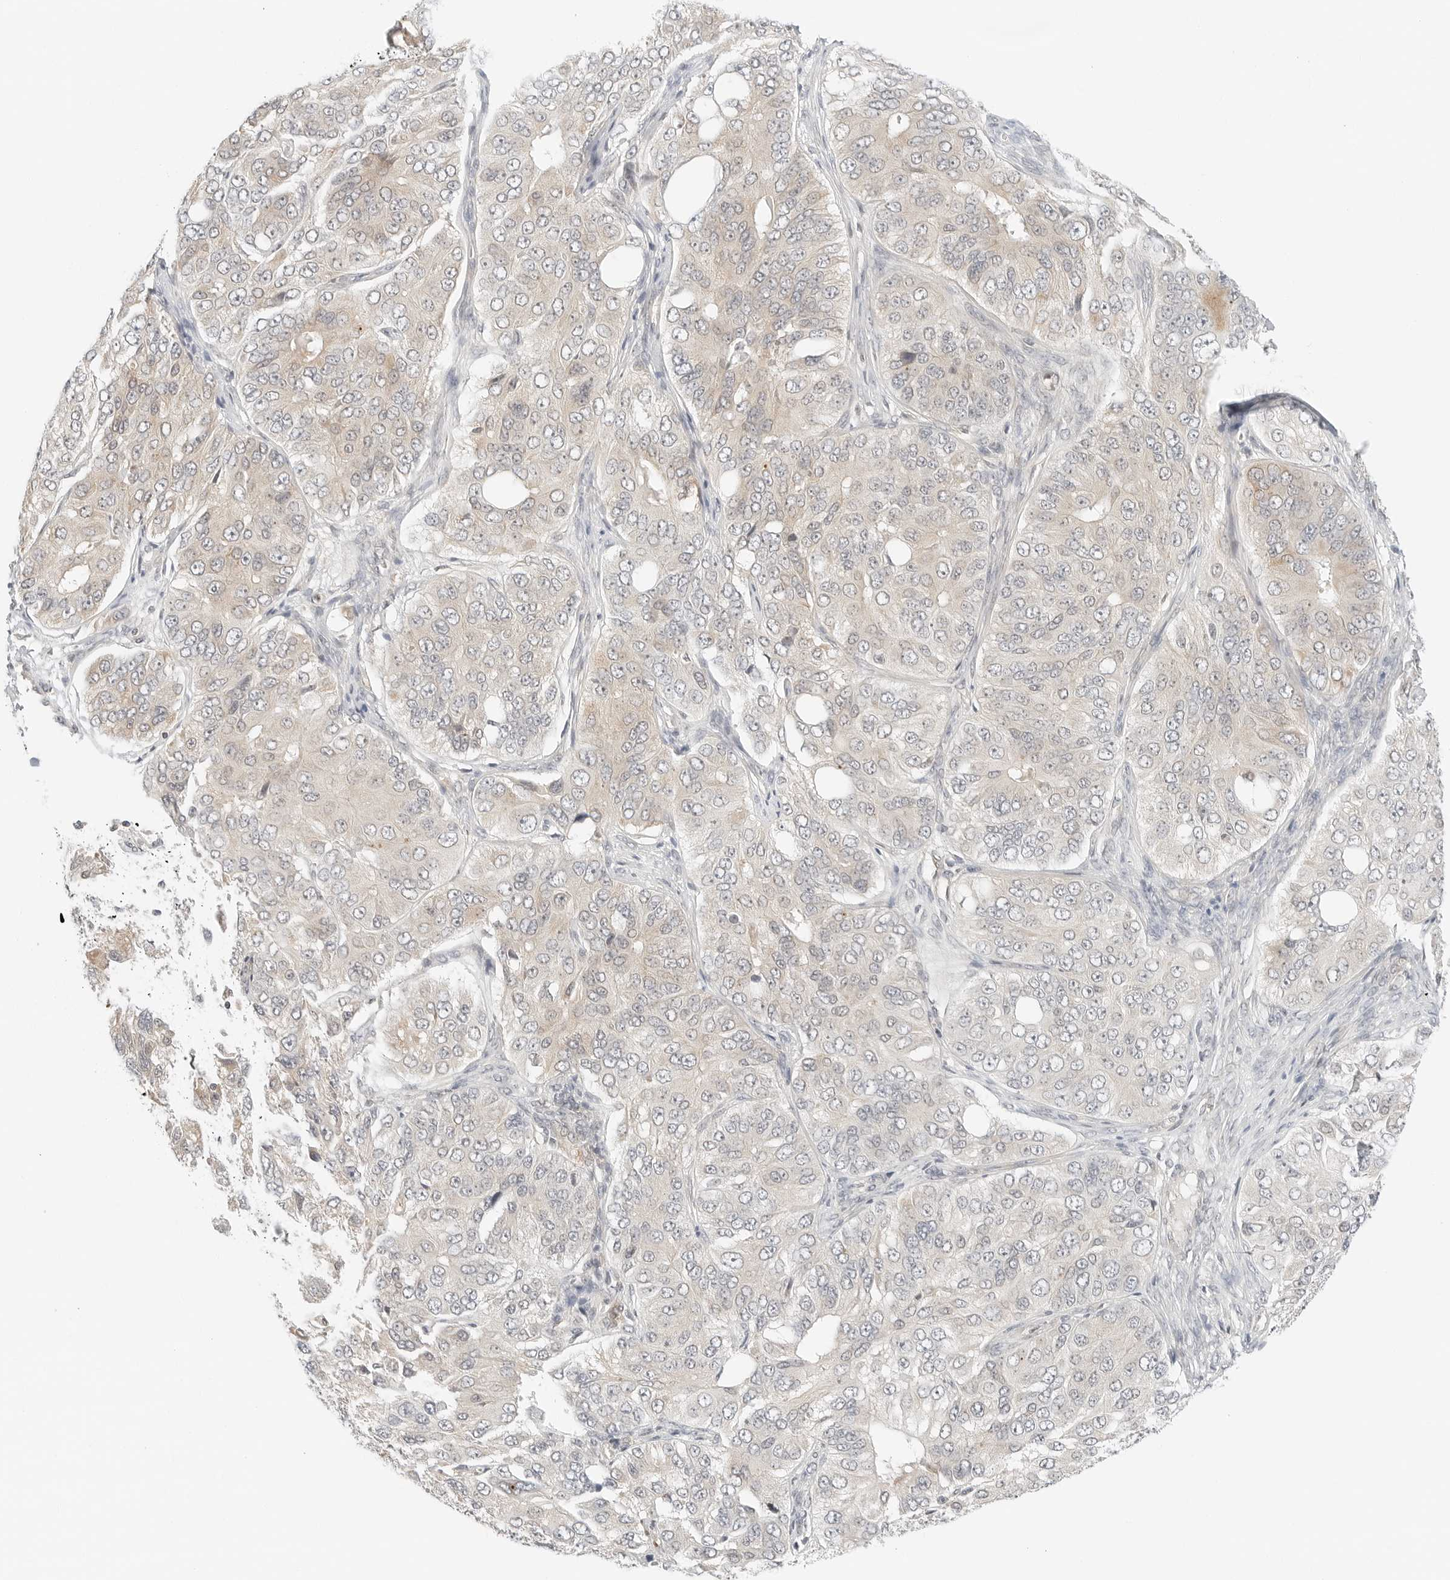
{"staining": {"intensity": "weak", "quantity": "<25%", "location": "cytoplasmic/membranous"}, "tissue": "ovarian cancer", "cell_type": "Tumor cells", "image_type": "cancer", "snomed": [{"axis": "morphology", "description": "Carcinoma, endometroid"}, {"axis": "topography", "description": "Ovary"}], "caption": "A high-resolution micrograph shows immunohistochemistry staining of ovarian endometroid carcinoma, which demonstrates no significant positivity in tumor cells.", "gene": "IQCC", "patient": {"sex": "female", "age": 51}}